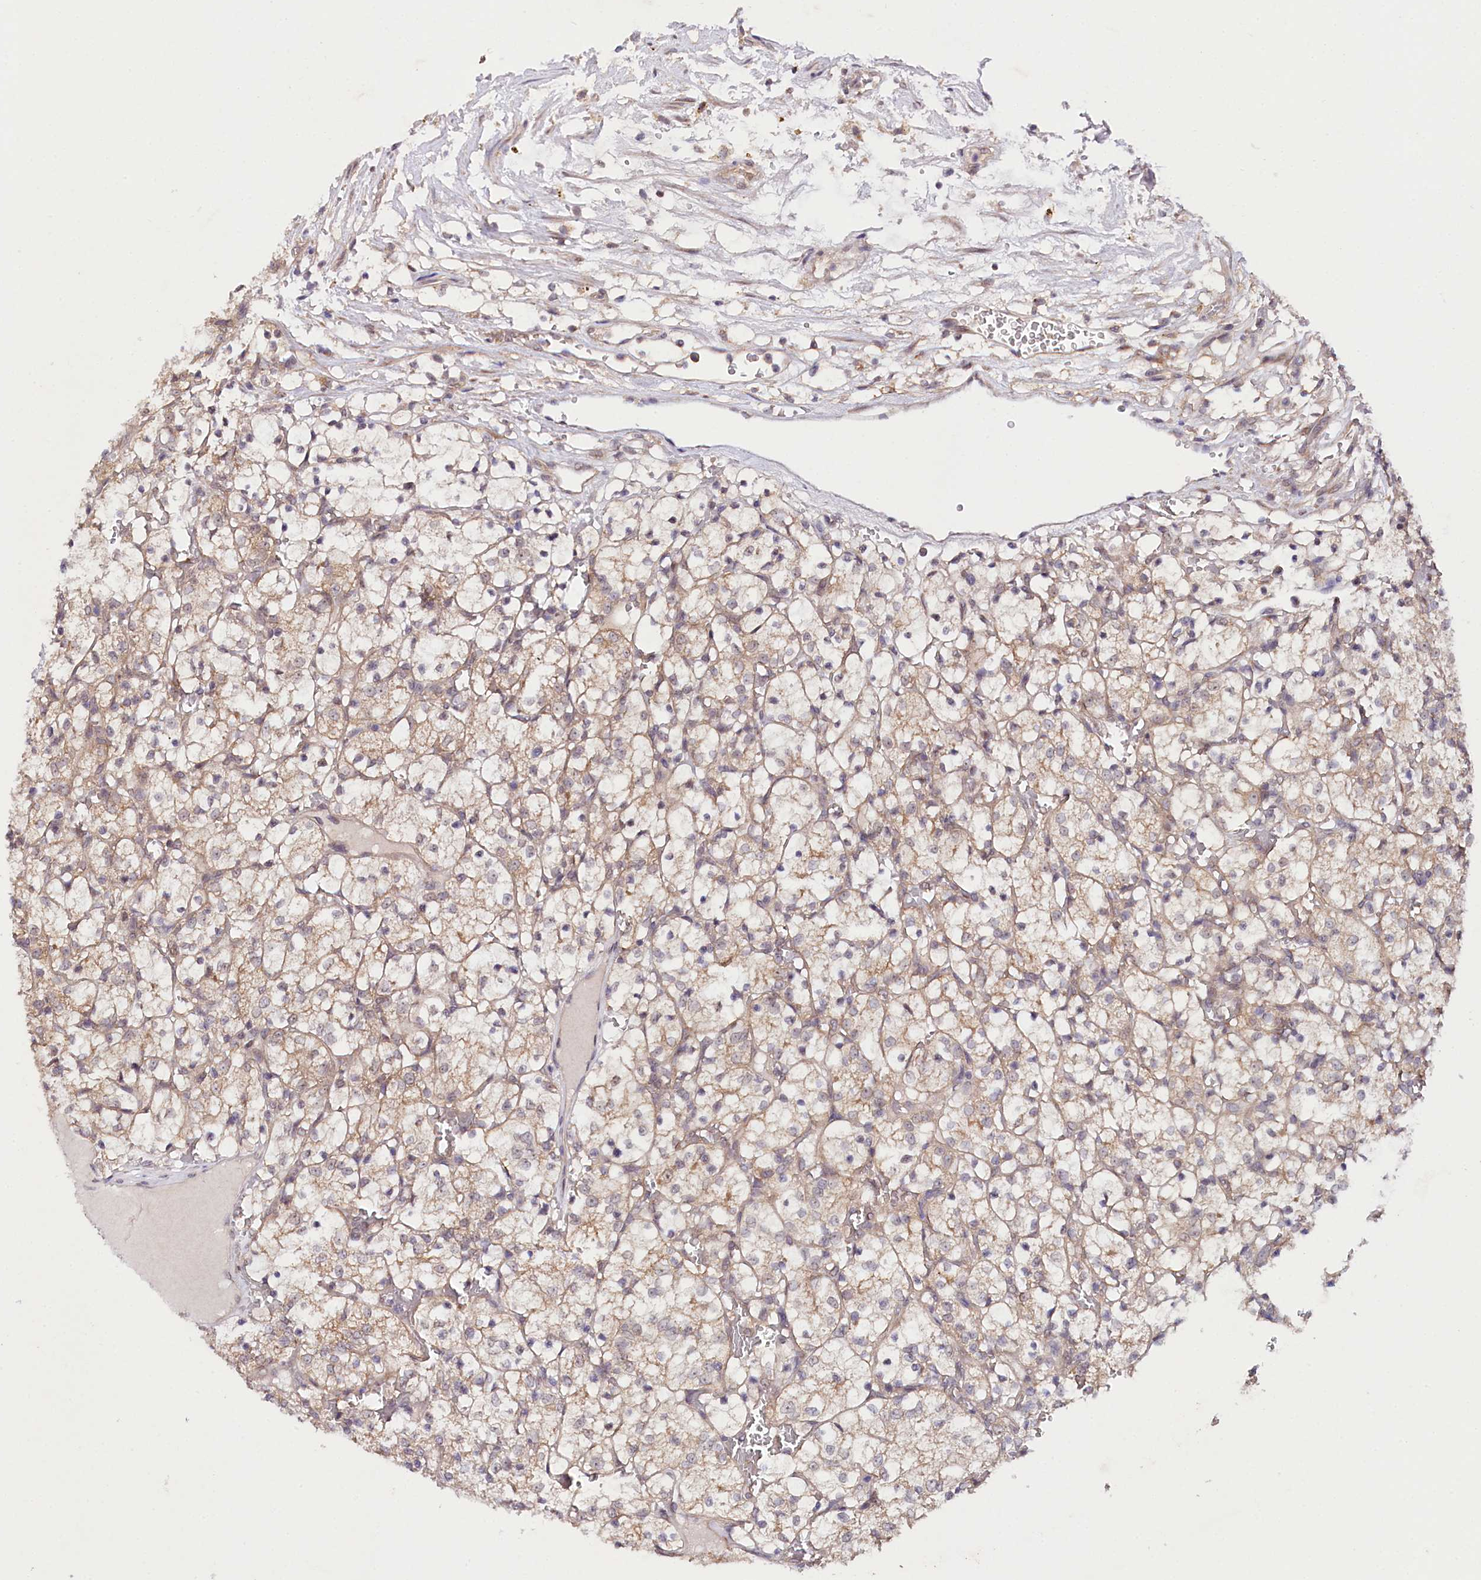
{"staining": {"intensity": "weak", "quantity": "25%-75%", "location": "cytoplasmic/membranous"}, "tissue": "renal cancer", "cell_type": "Tumor cells", "image_type": "cancer", "snomed": [{"axis": "morphology", "description": "Adenocarcinoma, NOS"}, {"axis": "topography", "description": "Kidney"}], "caption": "Tumor cells exhibit low levels of weak cytoplasmic/membranous expression in about 25%-75% of cells in human renal cancer (adenocarcinoma). The staining was performed using DAB to visualize the protein expression in brown, while the nuclei were stained in blue with hematoxylin (Magnification: 20x).", "gene": "PHLDB1", "patient": {"sex": "female", "age": 69}}